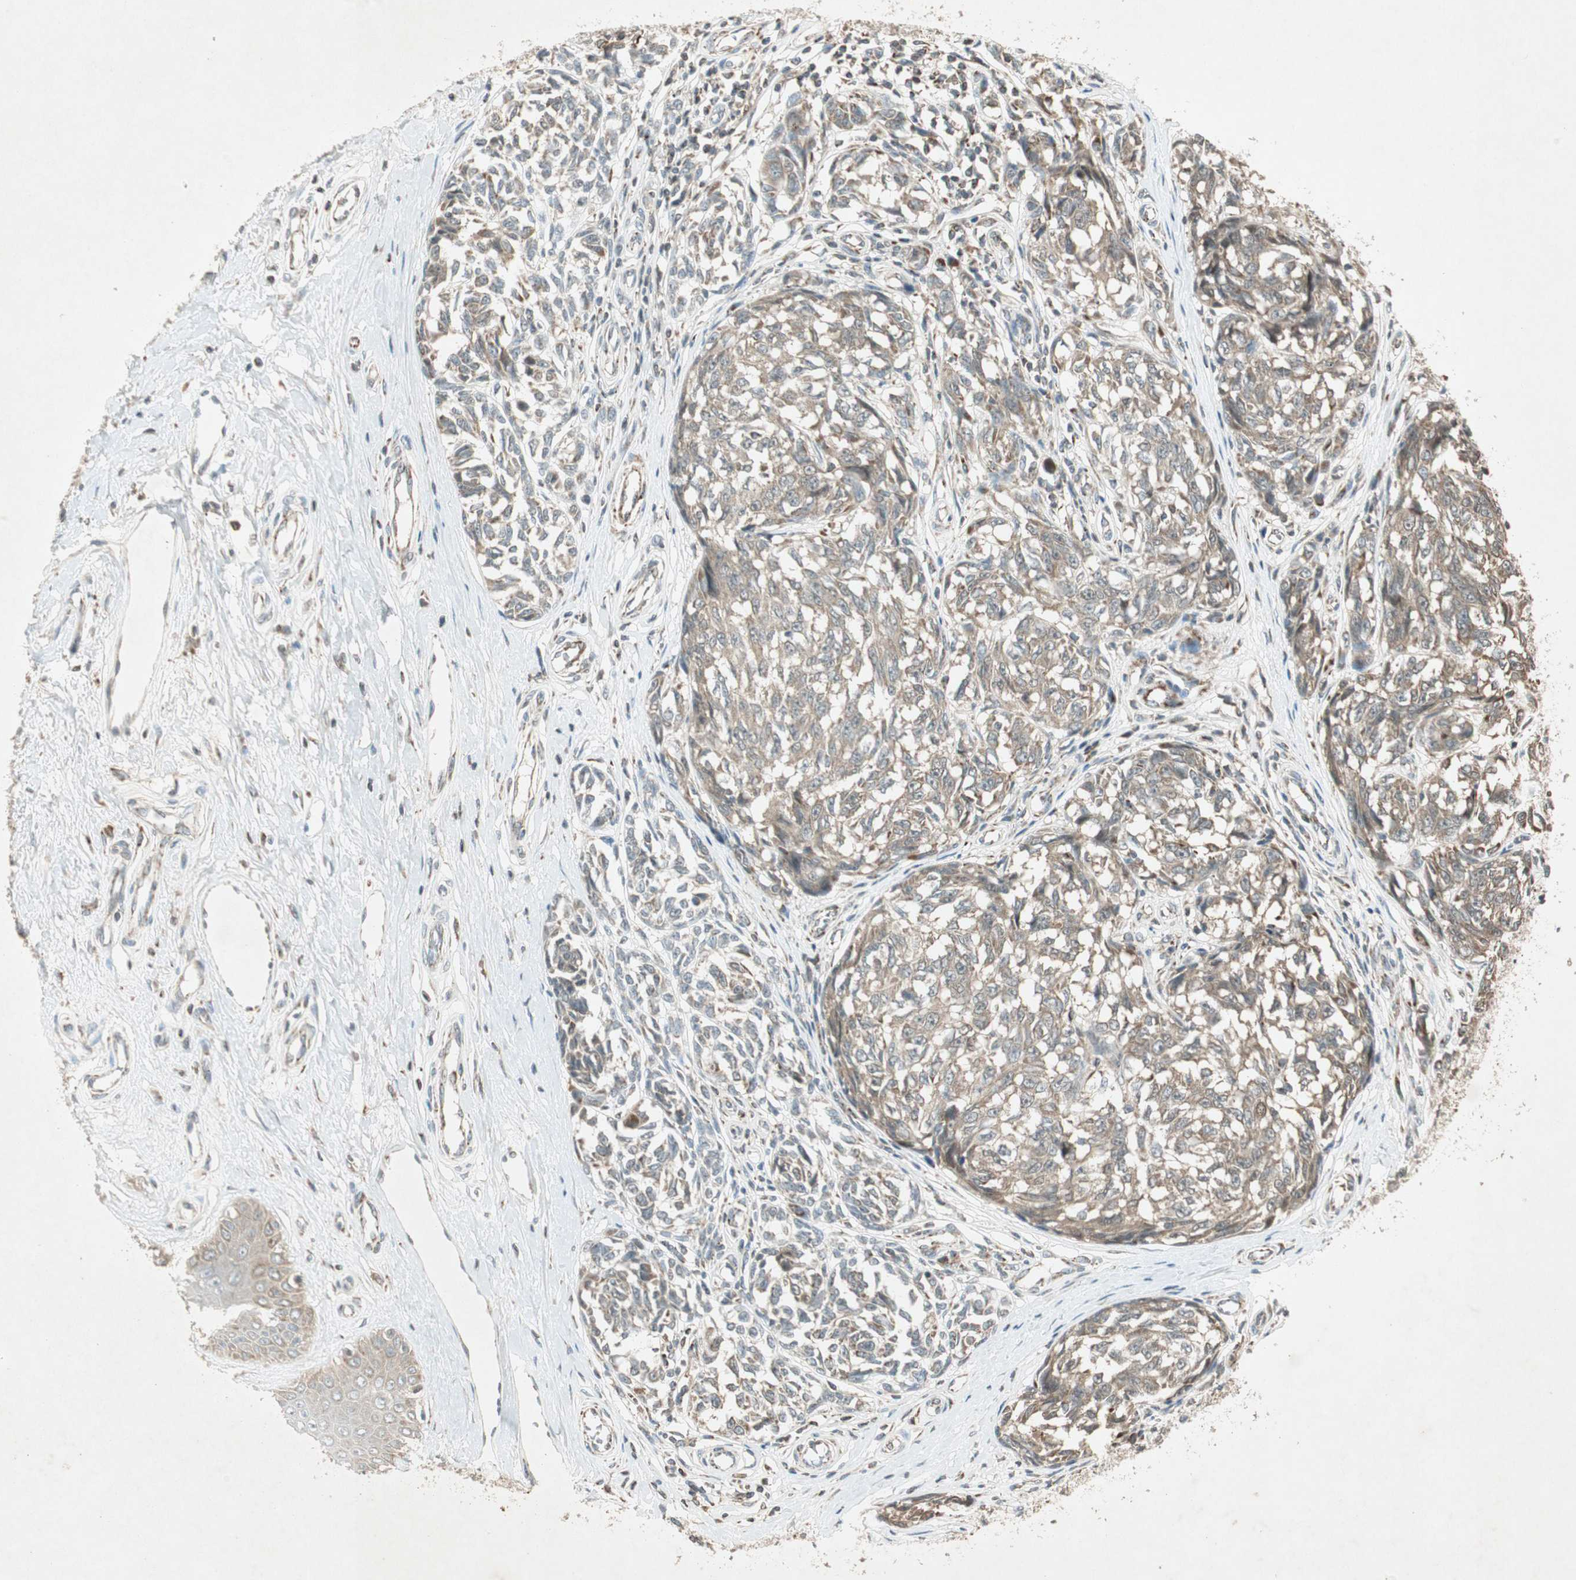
{"staining": {"intensity": "weak", "quantity": ">75%", "location": "cytoplasmic/membranous"}, "tissue": "melanoma", "cell_type": "Tumor cells", "image_type": "cancer", "snomed": [{"axis": "morphology", "description": "Malignant melanoma, NOS"}, {"axis": "topography", "description": "Skin"}], "caption": "Tumor cells display low levels of weak cytoplasmic/membranous expression in about >75% of cells in malignant melanoma.", "gene": "USP2", "patient": {"sex": "female", "age": 64}}